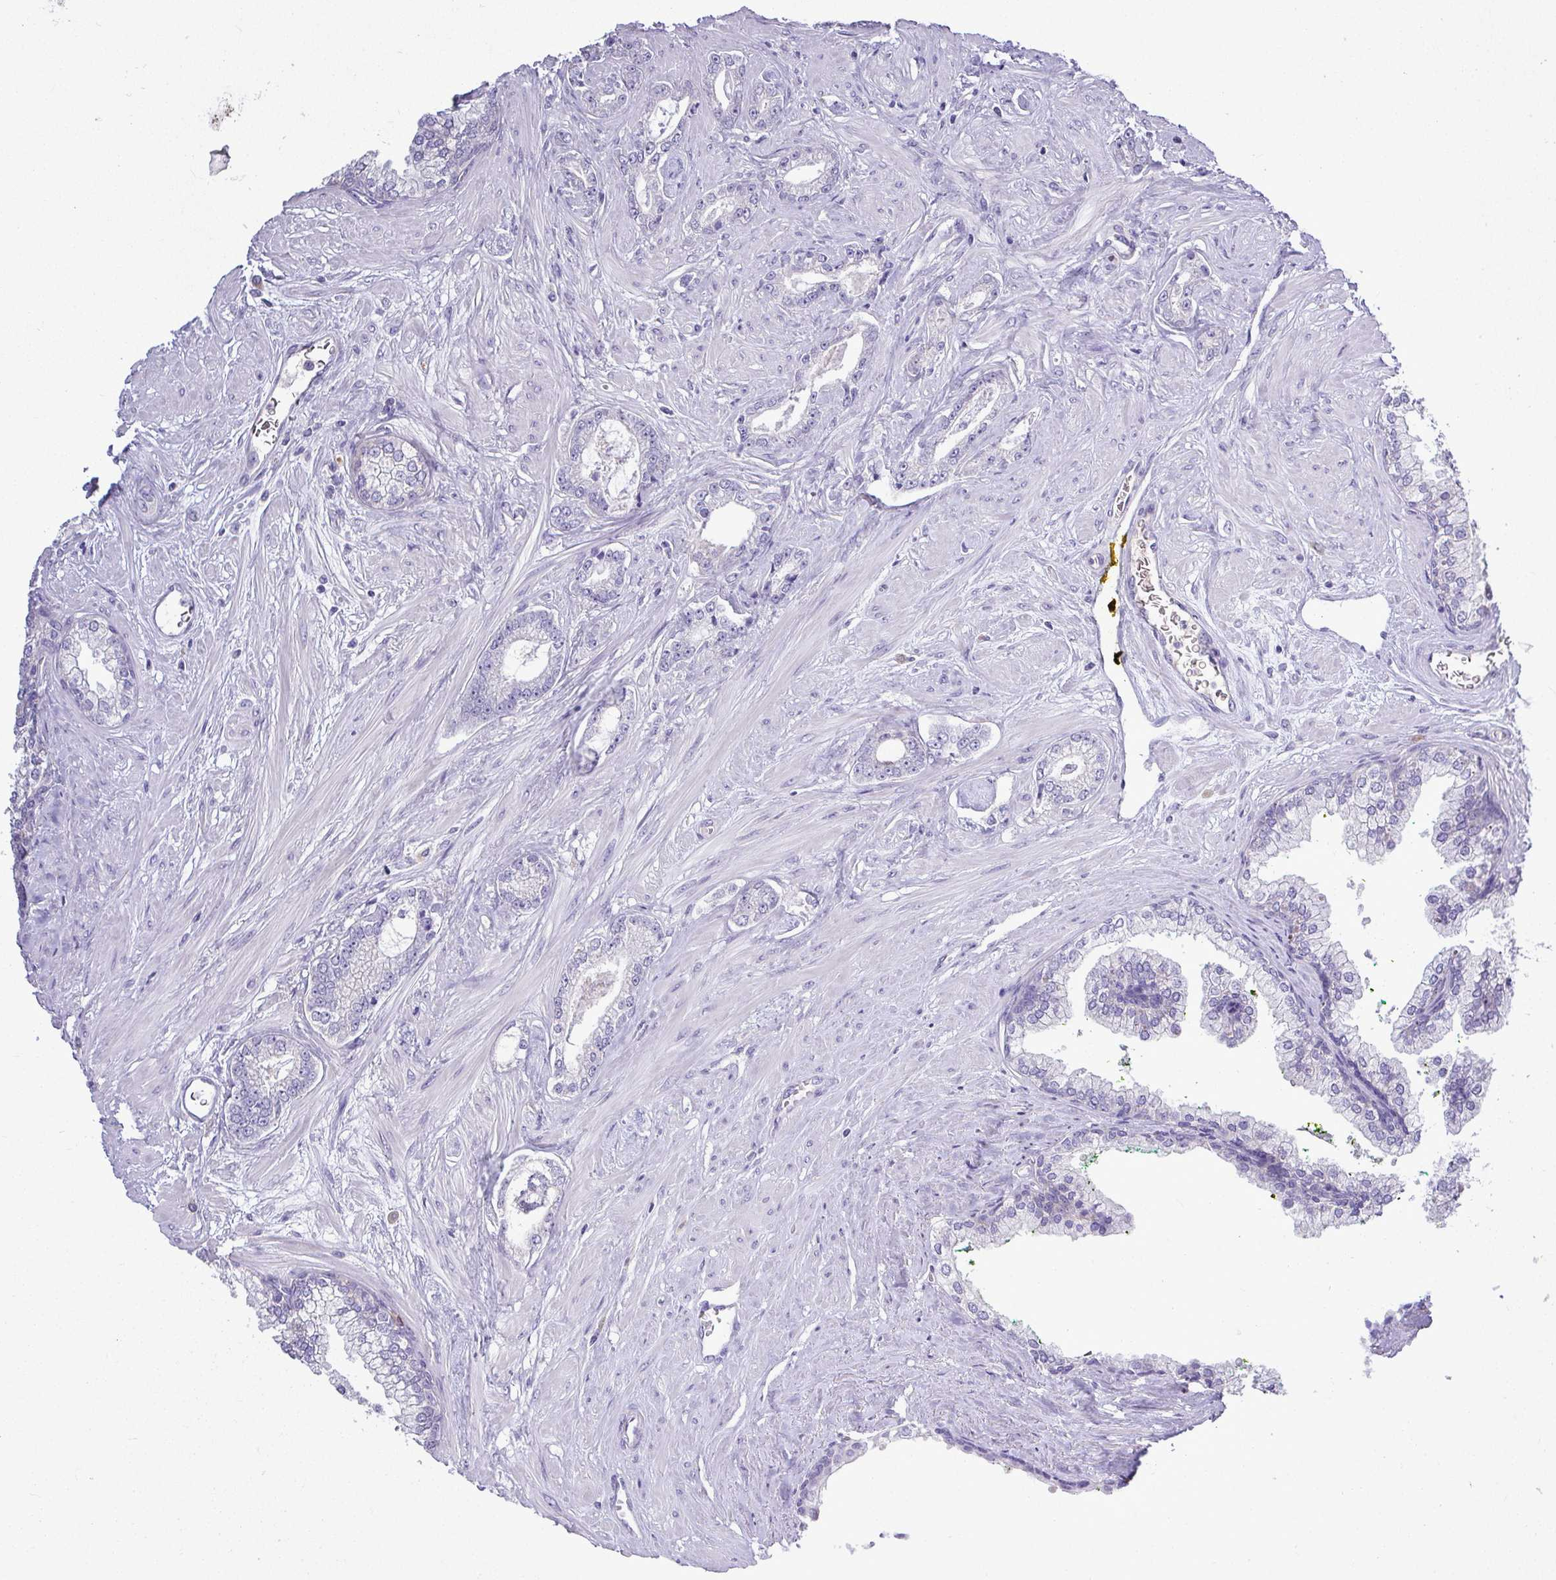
{"staining": {"intensity": "negative", "quantity": "none", "location": "none"}, "tissue": "prostate cancer", "cell_type": "Tumor cells", "image_type": "cancer", "snomed": [{"axis": "morphology", "description": "Adenocarcinoma, Low grade"}, {"axis": "topography", "description": "Prostate"}], "caption": "Immunohistochemistry of human prostate cancer (low-grade adenocarcinoma) exhibits no positivity in tumor cells.", "gene": "STAT5A", "patient": {"sex": "male", "age": 60}}